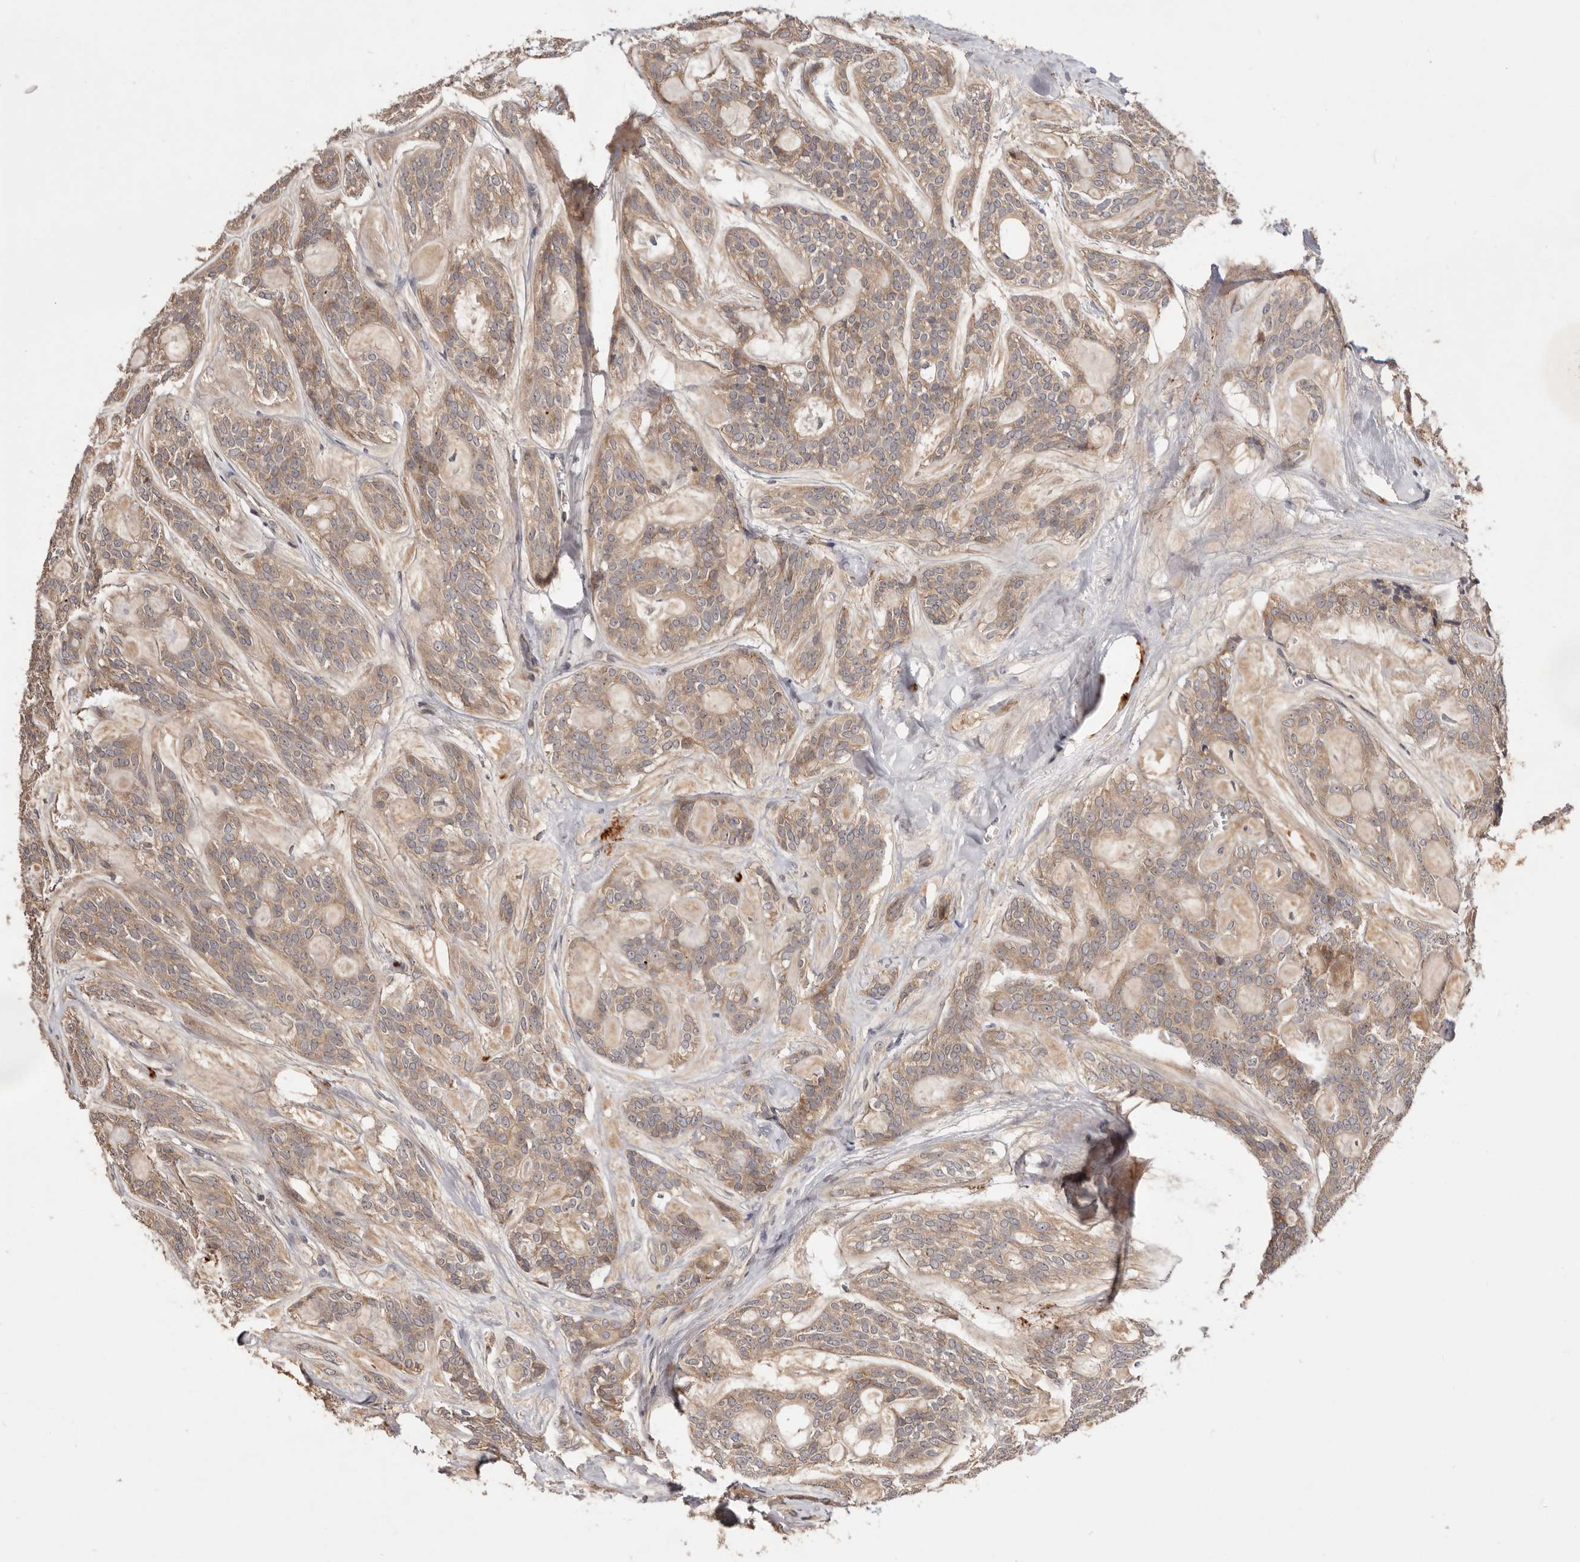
{"staining": {"intensity": "moderate", "quantity": "25%-75%", "location": "cytoplasmic/membranous"}, "tissue": "head and neck cancer", "cell_type": "Tumor cells", "image_type": "cancer", "snomed": [{"axis": "morphology", "description": "Adenocarcinoma, NOS"}, {"axis": "topography", "description": "Head-Neck"}], "caption": "IHC image of neoplastic tissue: adenocarcinoma (head and neck) stained using IHC shows medium levels of moderate protein expression localized specifically in the cytoplasmic/membranous of tumor cells, appearing as a cytoplasmic/membranous brown color.", "gene": "DOP1A", "patient": {"sex": "male", "age": 66}}